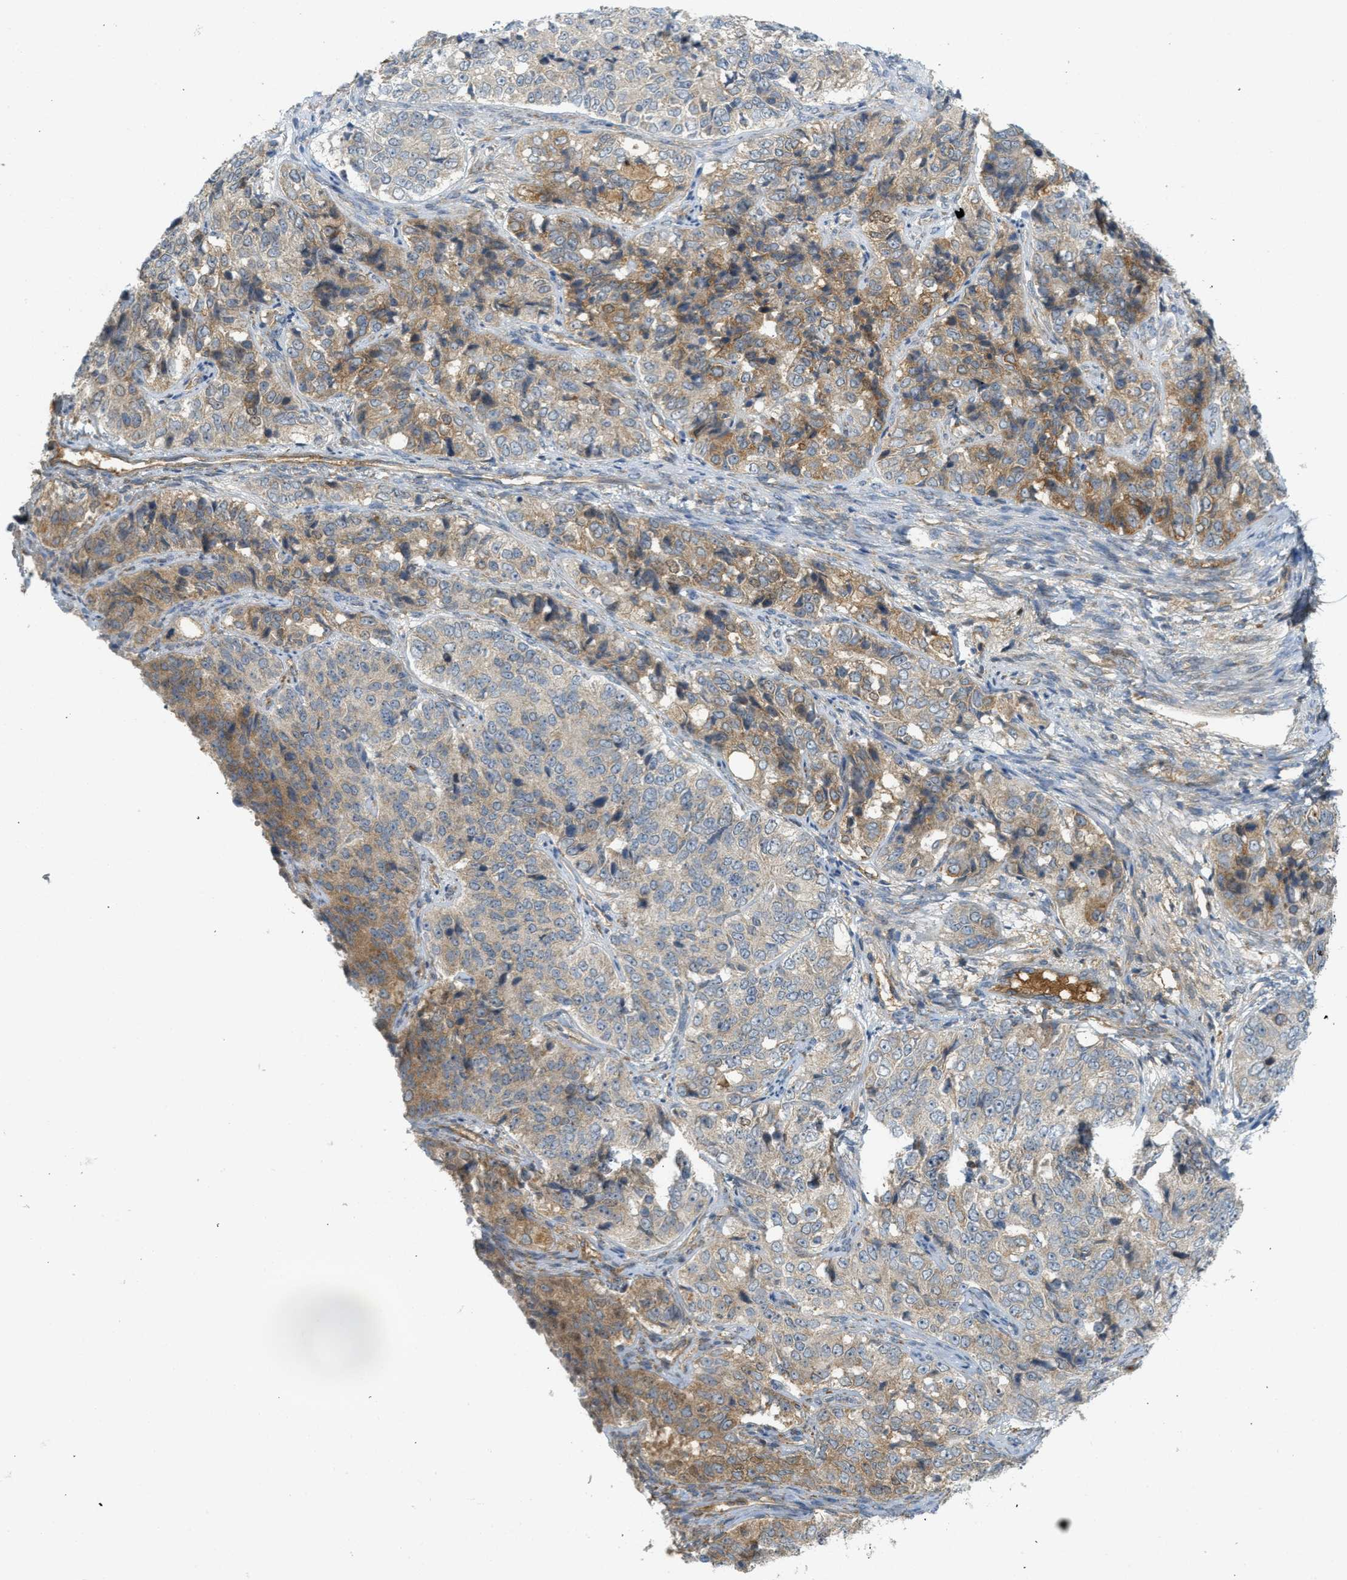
{"staining": {"intensity": "moderate", "quantity": "<25%", "location": "cytoplasmic/membranous"}, "tissue": "ovarian cancer", "cell_type": "Tumor cells", "image_type": "cancer", "snomed": [{"axis": "morphology", "description": "Carcinoma, endometroid"}, {"axis": "topography", "description": "Ovary"}], "caption": "This histopathology image shows ovarian cancer stained with immunohistochemistry (IHC) to label a protein in brown. The cytoplasmic/membranous of tumor cells show moderate positivity for the protein. Nuclei are counter-stained blue.", "gene": "PROC", "patient": {"sex": "female", "age": 51}}